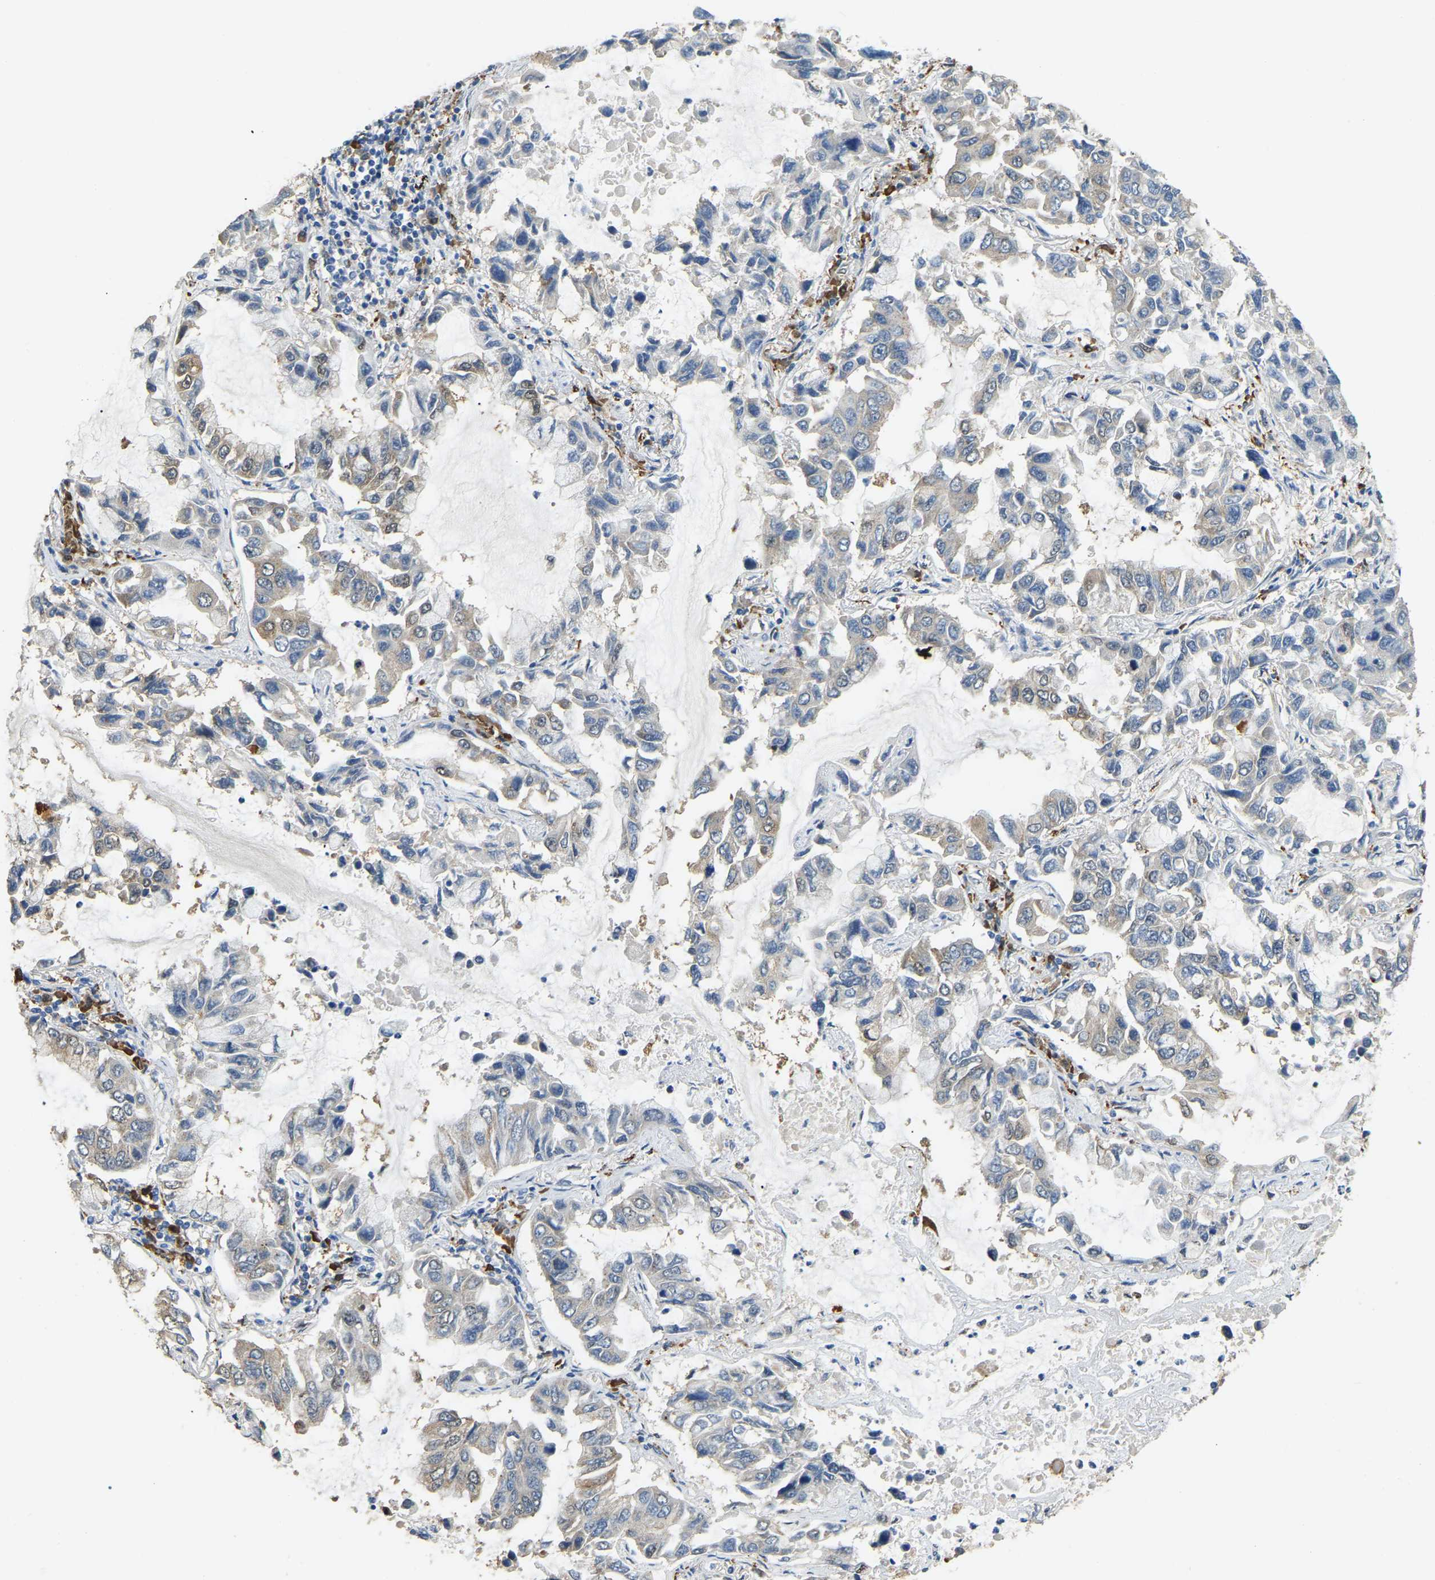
{"staining": {"intensity": "weak", "quantity": "<25%", "location": "nuclear"}, "tissue": "lung cancer", "cell_type": "Tumor cells", "image_type": "cancer", "snomed": [{"axis": "morphology", "description": "Adenocarcinoma, NOS"}, {"axis": "topography", "description": "Lung"}], "caption": "There is no significant positivity in tumor cells of lung adenocarcinoma.", "gene": "NANS", "patient": {"sex": "male", "age": 64}}